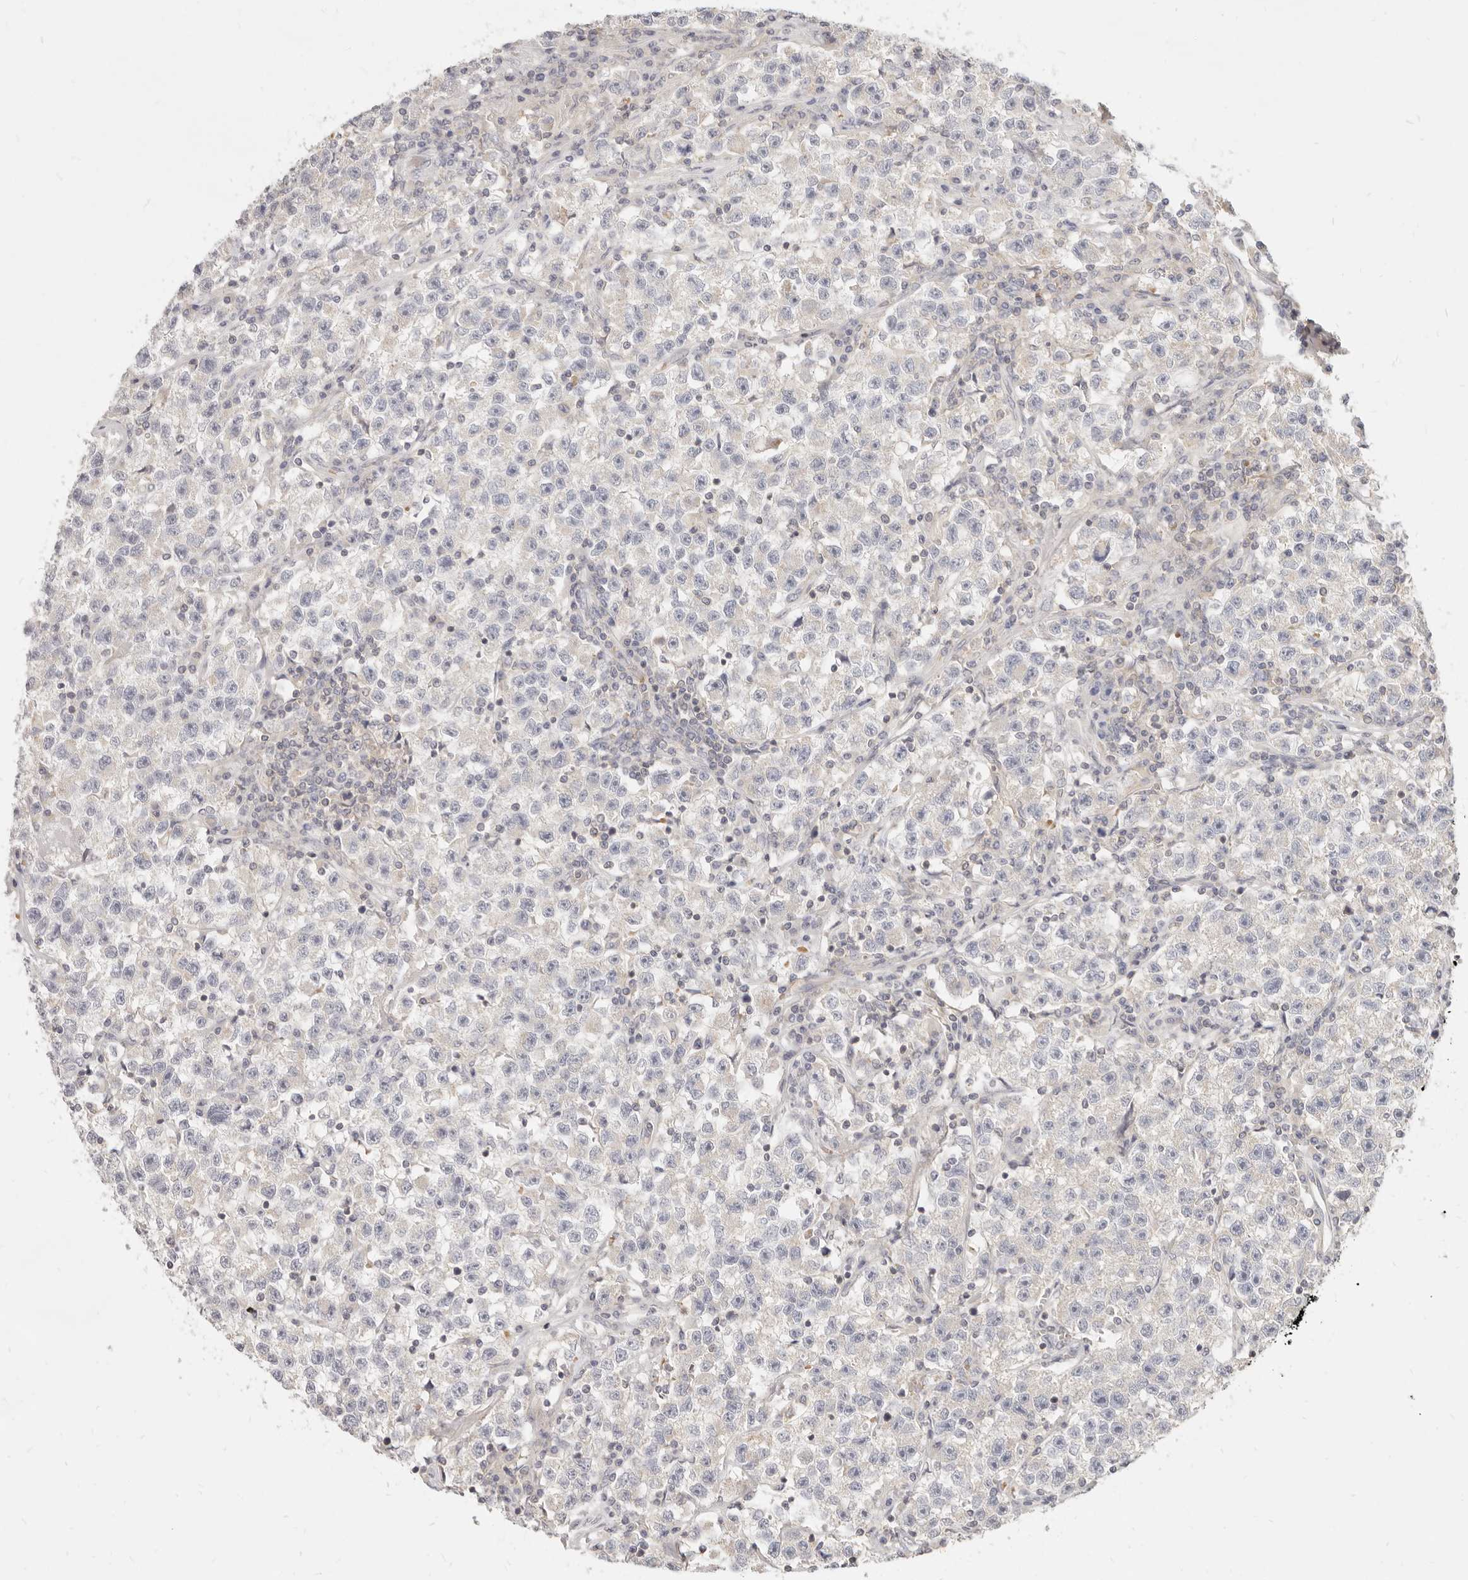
{"staining": {"intensity": "negative", "quantity": "none", "location": "none"}, "tissue": "testis cancer", "cell_type": "Tumor cells", "image_type": "cancer", "snomed": [{"axis": "morphology", "description": "Seminoma, NOS"}, {"axis": "topography", "description": "Testis"}], "caption": "Immunohistochemistry (IHC) histopathology image of neoplastic tissue: testis cancer (seminoma) stained with DAB exhibits no significant protein expression in tumor cells.", "gene": "LTB4R2", "patient": {"sex": "male", "age": 22}}